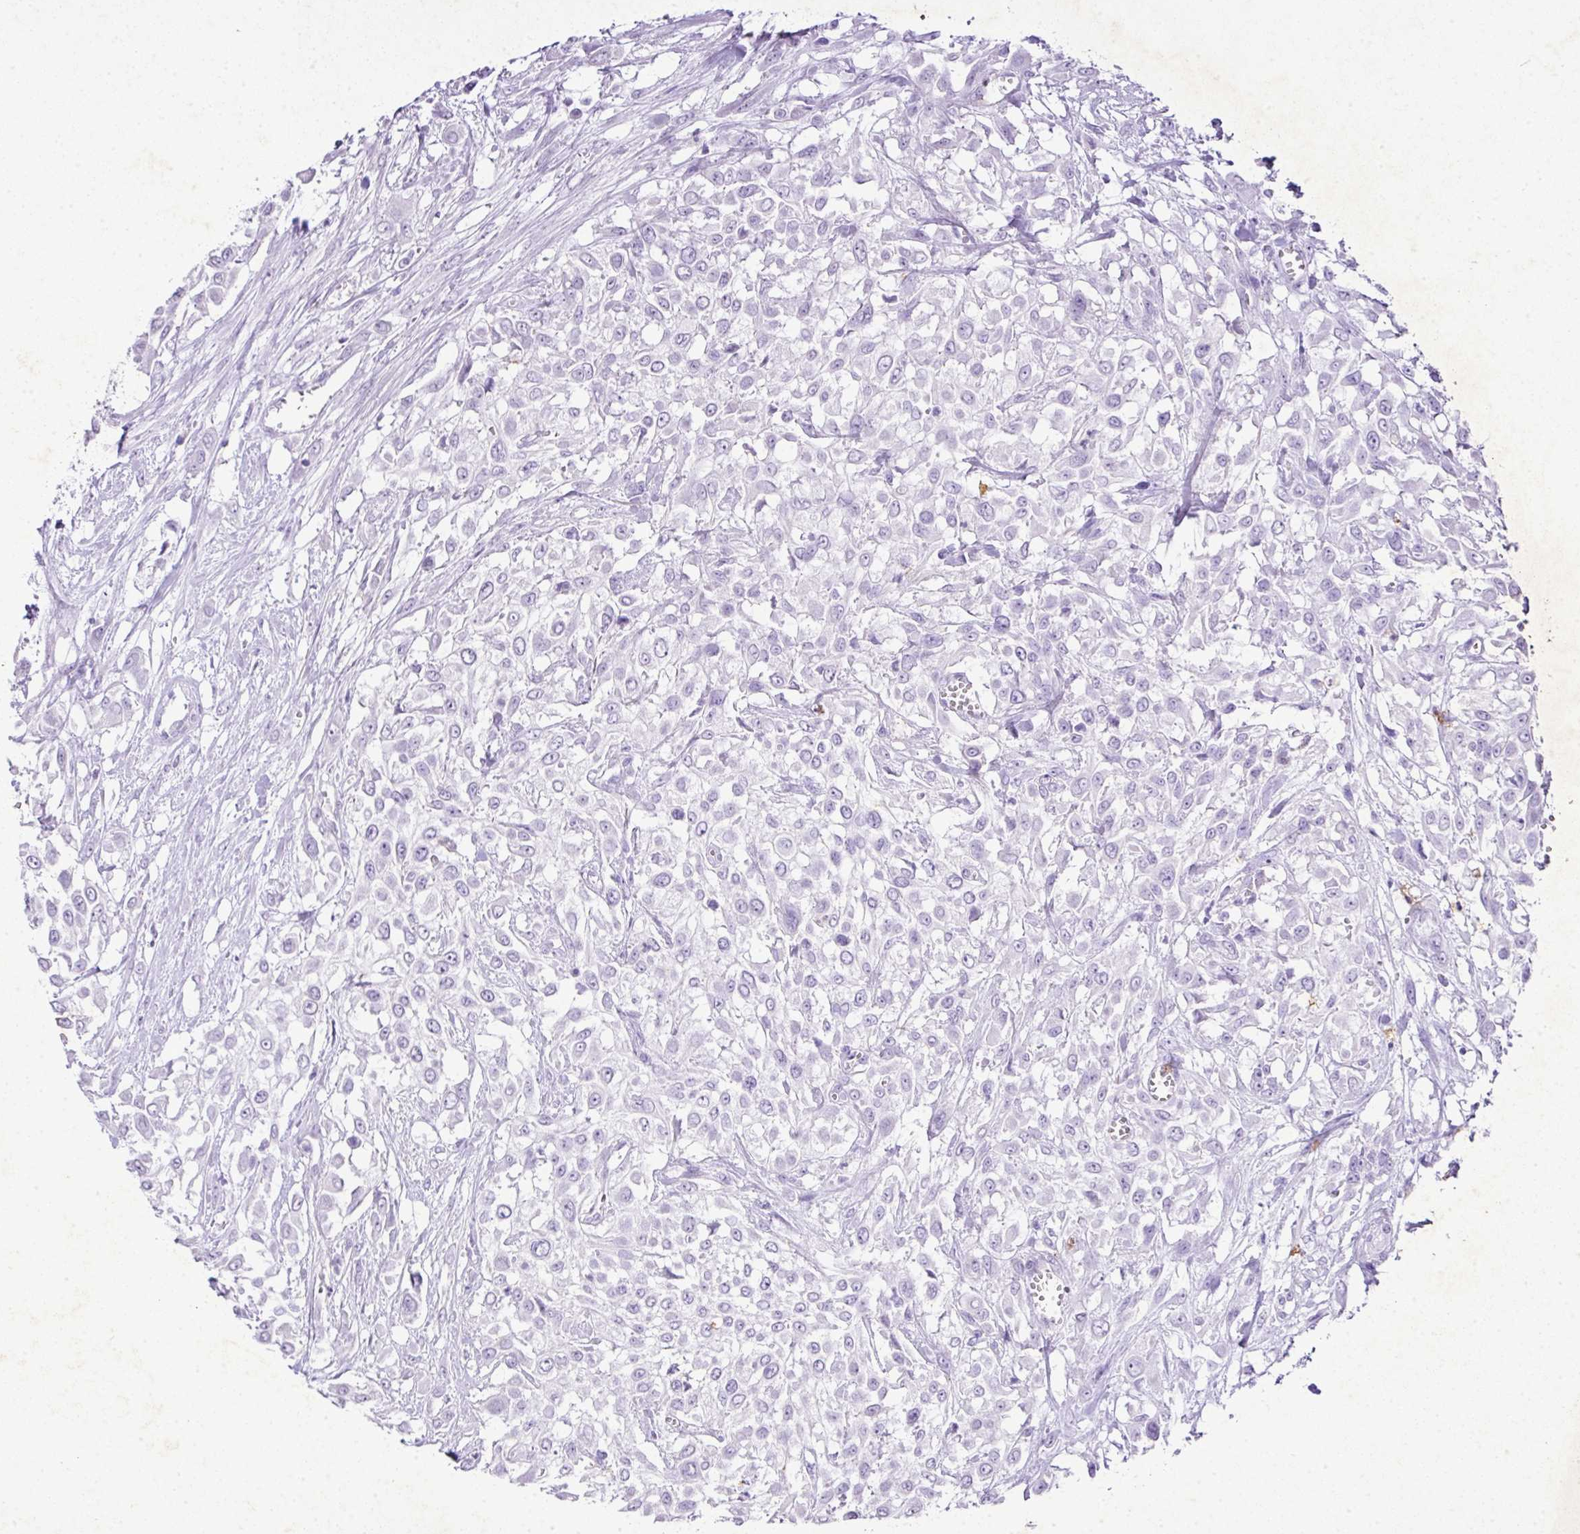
{"staining": {"intensity": "negative", "quantity": "none", "location": "none"}, "tissue": "urothelial cancer", "cell_type": "Tumor cells", "image_type": "cancer", "snomed": [{"axis": "morphology", "description": "Urothelial carcinoma, High grade"}, {"axis": "topography", "description": "Urinary bladder"}], "caption": "Immunohistochemical staining of human high-grade urothelial carcinoma exhibits no significant positivity in tumor cells.", "gene": "KCNJ11", "patient": {"sex": "male", "age": 57}}